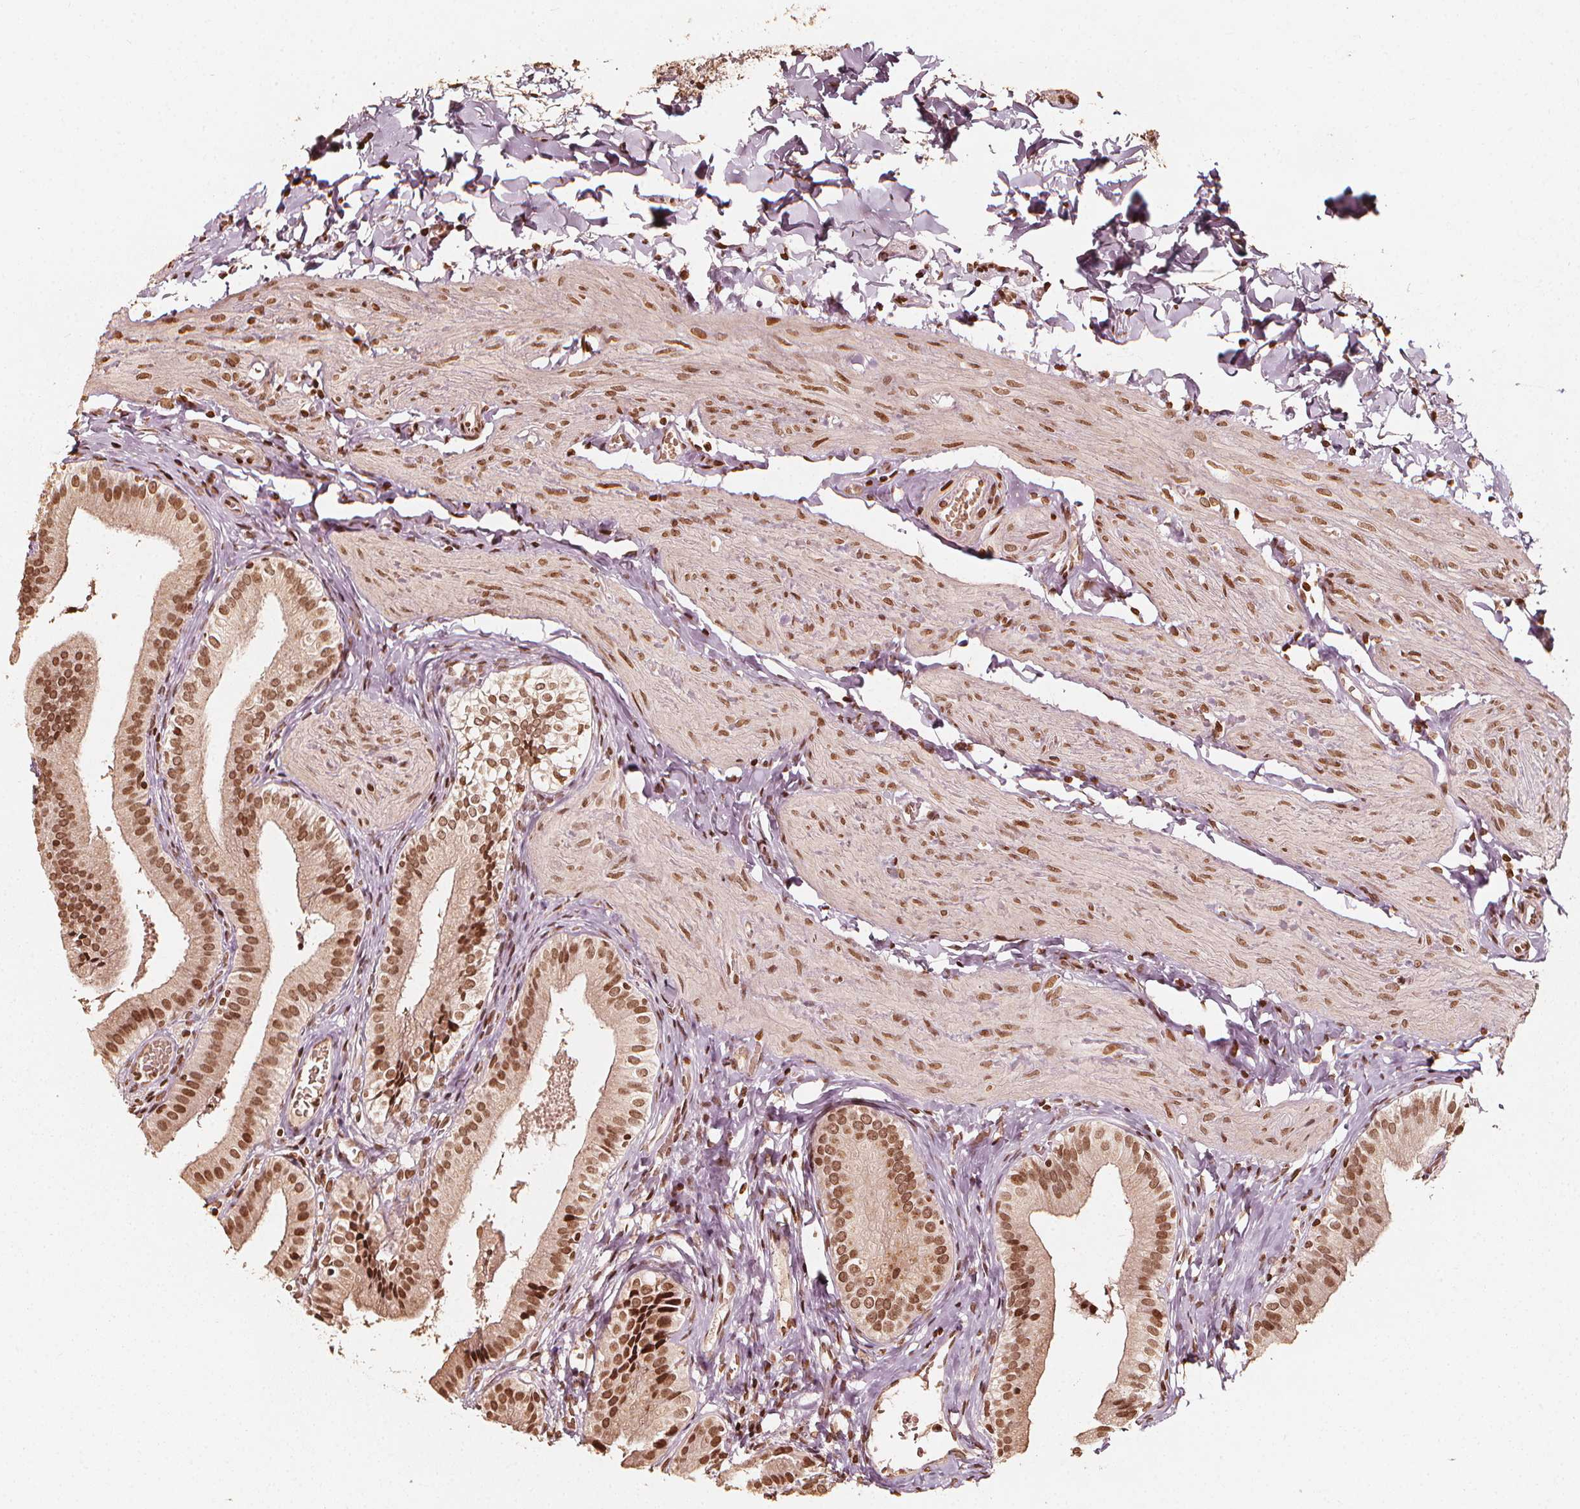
{"staining": {"intensity": "moderate", "quantity": ">75%", "location": "nuclear"}, "tissue": "gallbladder", "cell_type": "Glandular cells", "image_type": "normal", "snomed": [{"axis": "morphology", "description": "Normal tissue, NOS"}, {"axis": "topography", "description": "Gallbladder"}], "caption": "High-magnification brightfield microscopy of benign gallbladder stained with DAB (3,3'-diaminobenzidine) (brown) and counterstained with hematoxylin (blue). glandular cells exhibit moderate nuclear positivity is present in about>75% of cells.", "gene": "H3C14", "patient": {"sex": "female", "age": 47}}